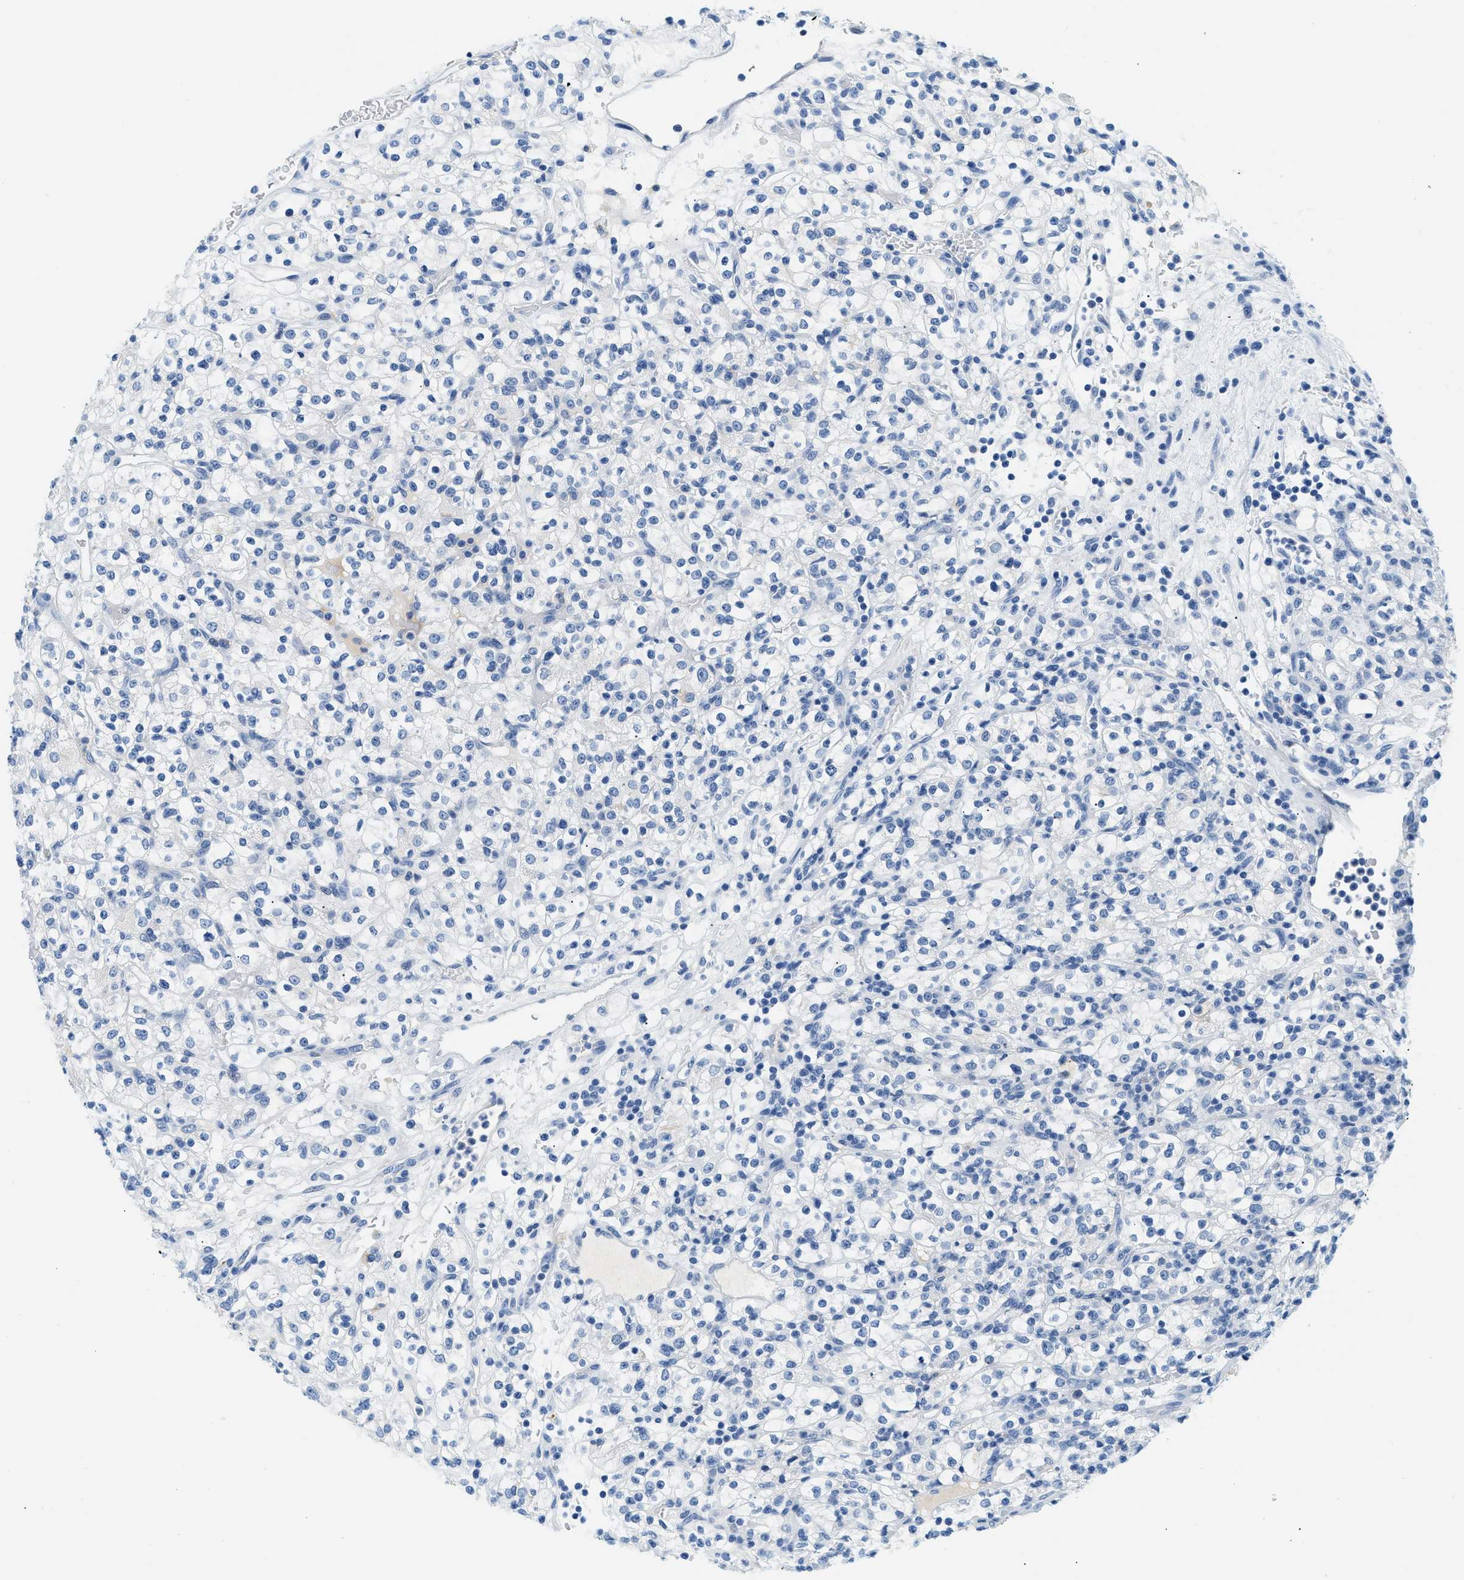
{"staining": {"intensity": "negative", "quantity": "none", "location": "none"}, "tissue": "renal cancer", "cell_type": "Tumor cells", "image_type": "cancer", "snomed": [{"axis": "morphology", "description": "Normal tissue, NOS"}, {"axis": "morphology", "description": "Adenocarcinoma, NOS"}, {"axis": "topography", "description": "Kidney"}], "caption": "IHC of renal cancer reveals no expression in tumor cells.", "gene": "STXBP2", "patient": {"sex": "female", "age": 72}}